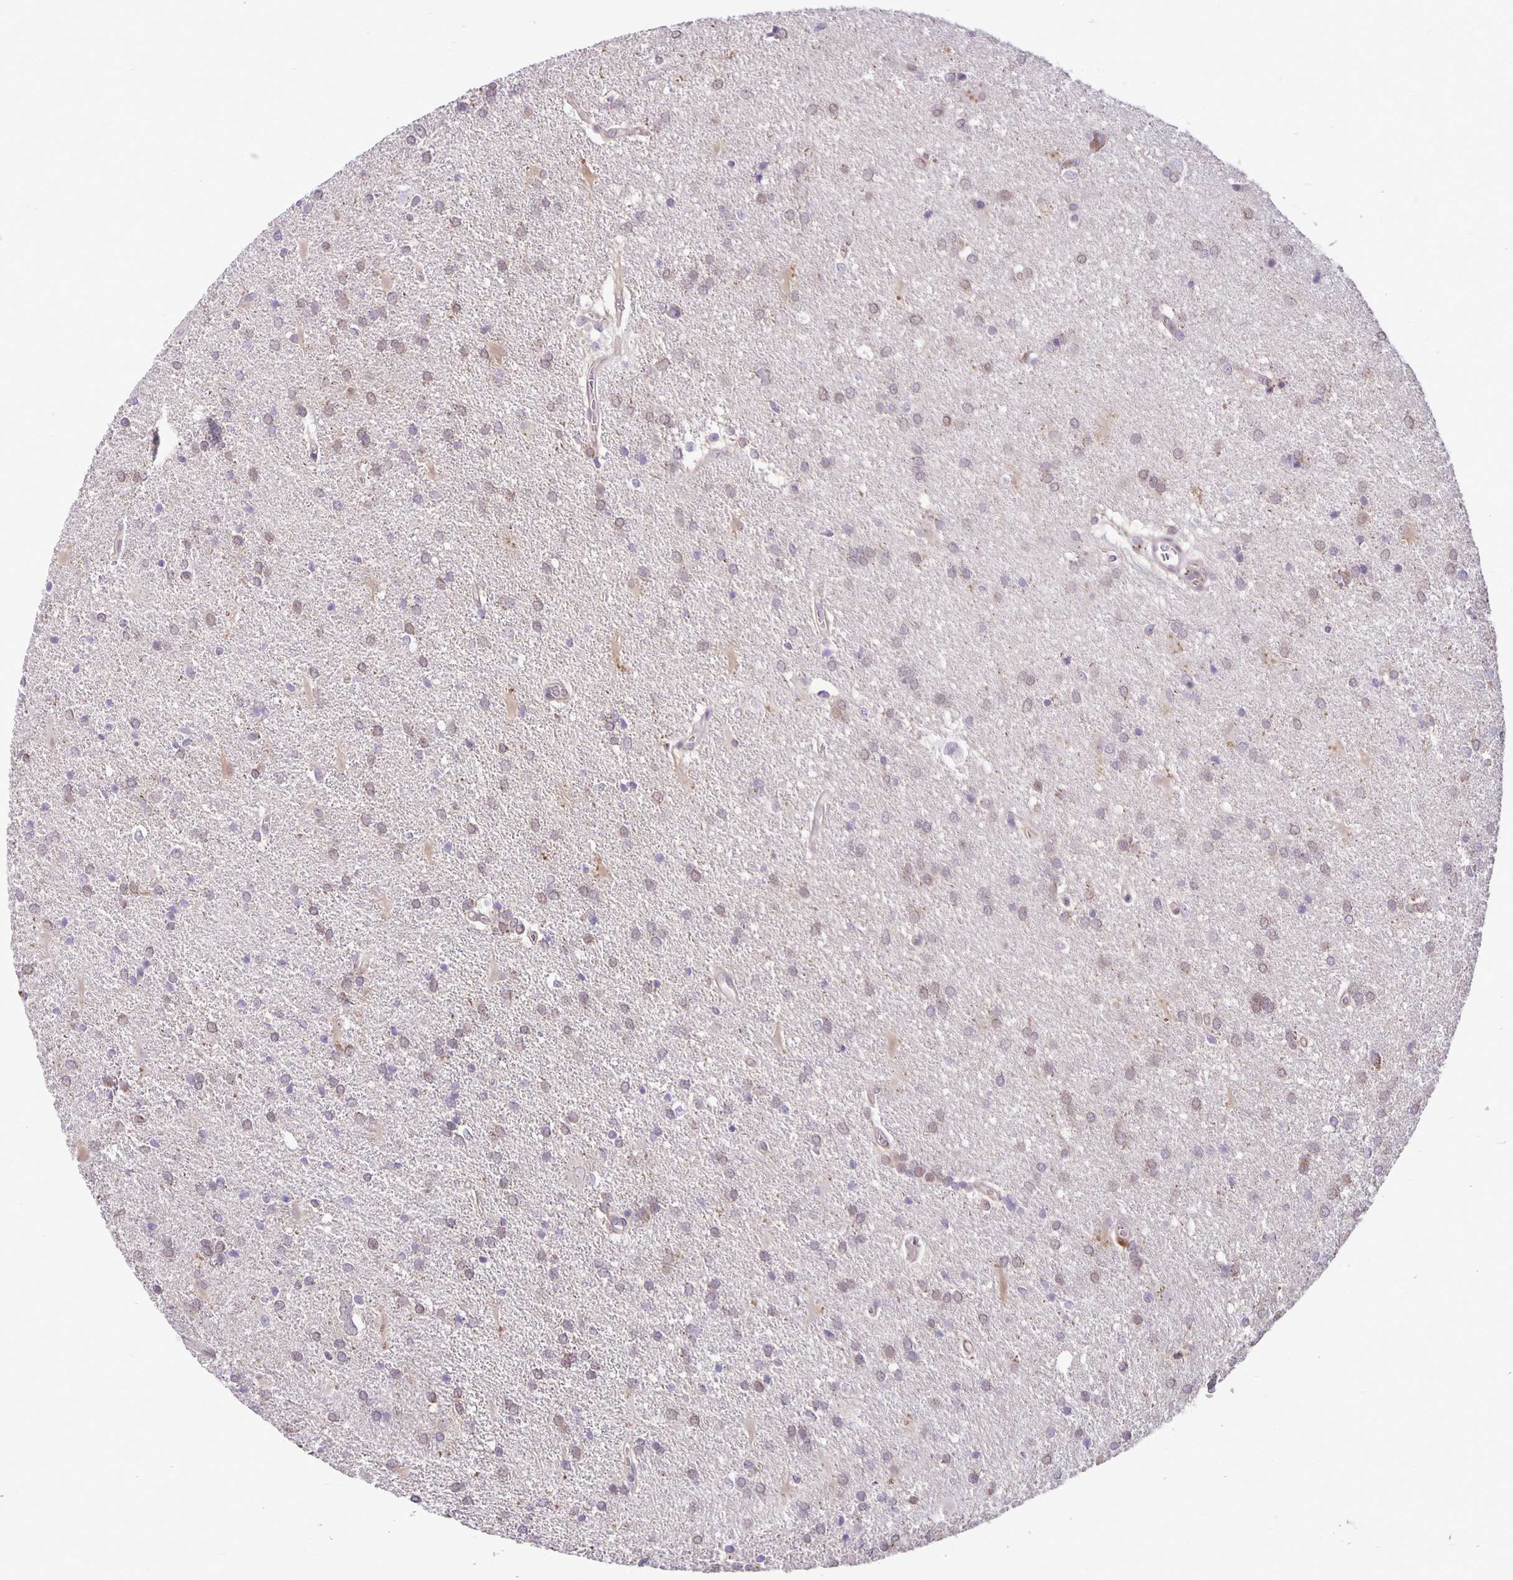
{"staining": {"intensity": "negative", "quantity": "none", "location": "none"}, "tissue": "glioma", "cell_type": "Tumor cells", "image_type": "cancer", "snomed": [{"axis": "morphology", "description": "Glioma, malignant, Low grade"}, {"axis": "topography", "description": "Brain"}], "caption": "Immunohistochemistry (IHC) image of human glioma stained for a protein (brown), which displays no positivity in tumor cells.", "gene": "TAX1BP3", "patient": {"sex": "male", "age": 66}}